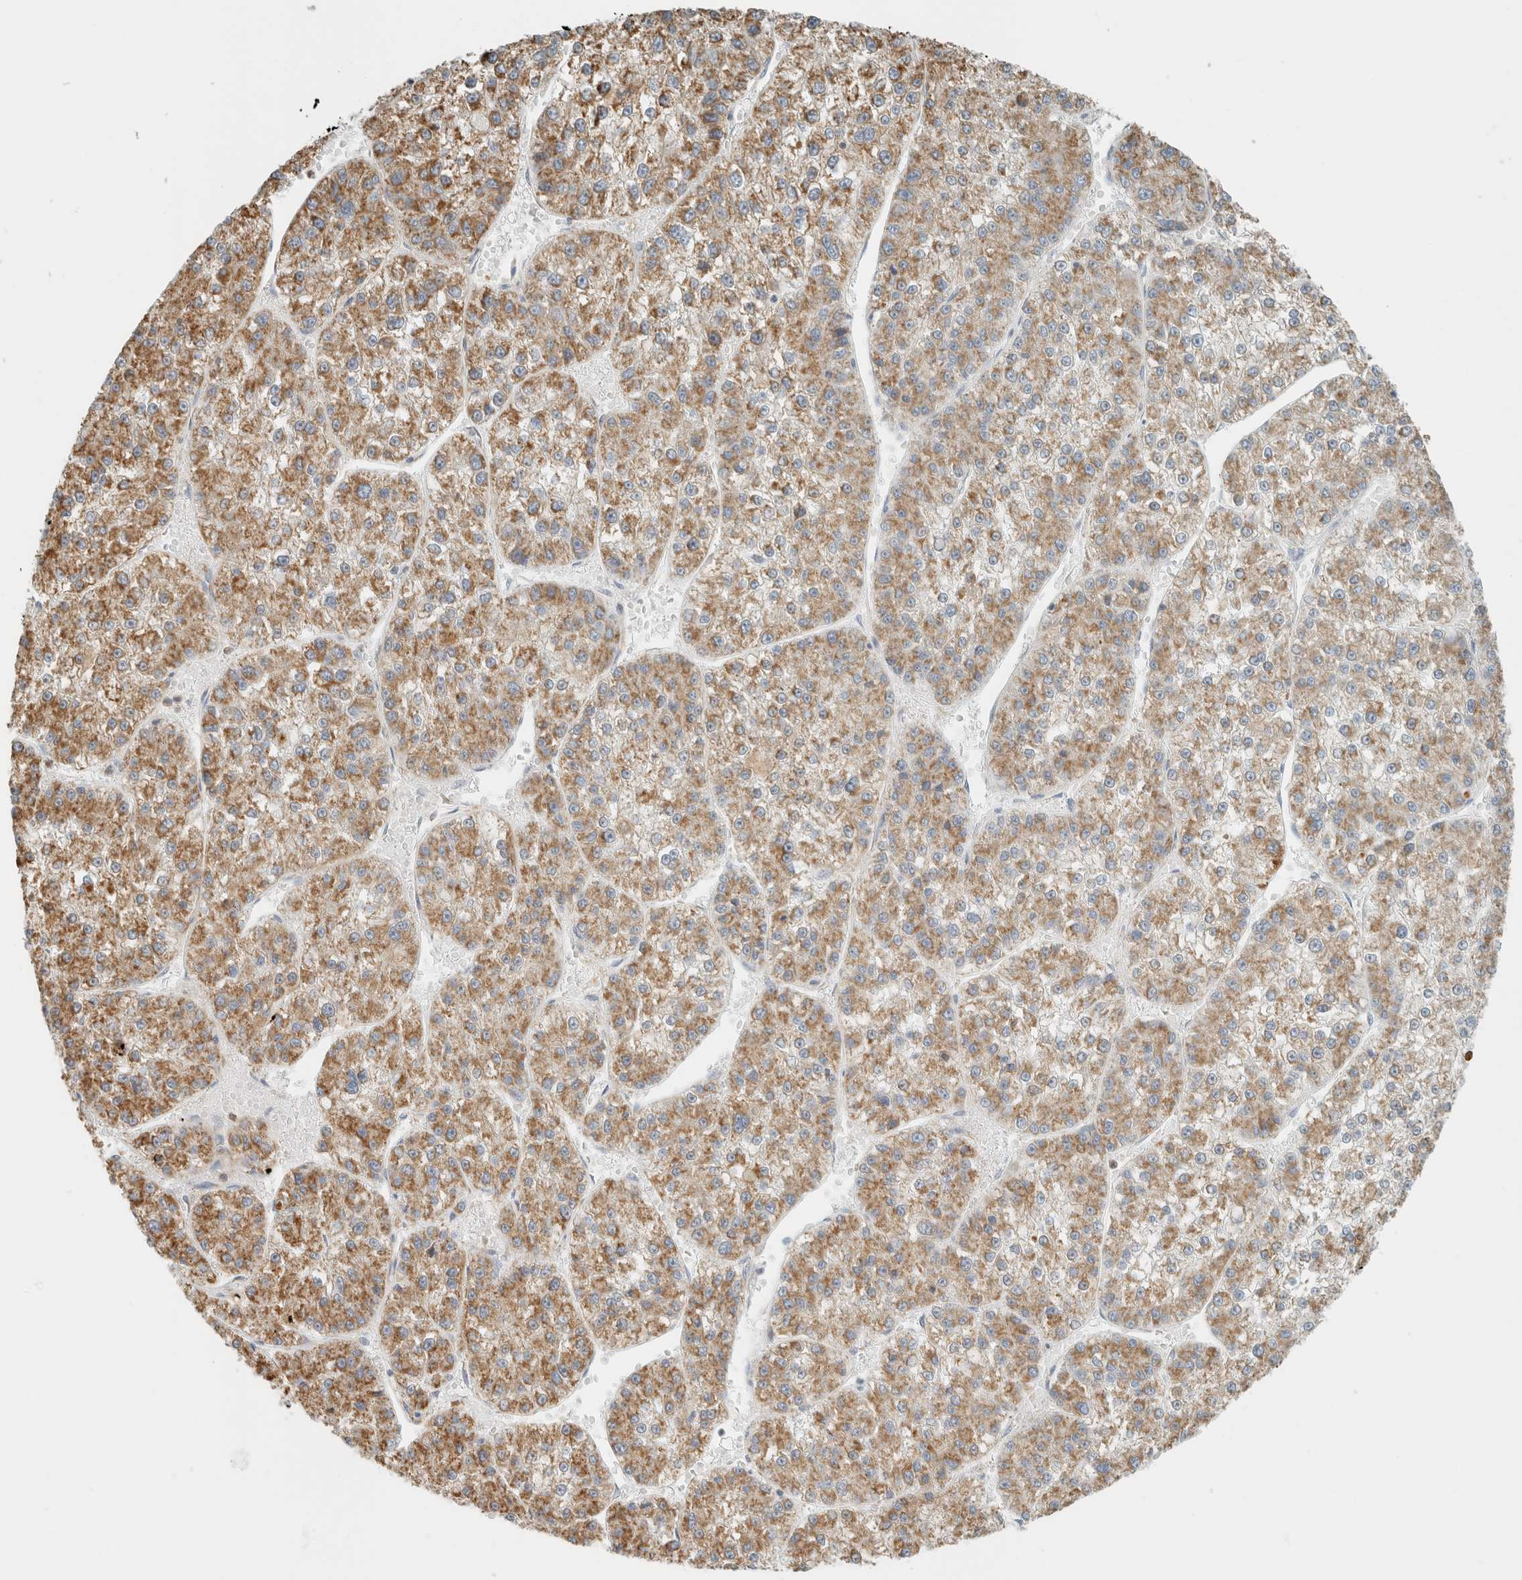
{"staining": {"intensity": "moderate", "quantity": ">75%", "location": "cytoplasmic/membranous"}, "tissue": "liver cancer", "cell_type": "Tumor cells", "image_type": "cancer", "snomed": [{"axis": "morphology", "description": "Carcinoma, Hepatocellular, NOS"}, {"axis": "topography", "description": "Liver"}], "caption": "Protein staining exhibits moderate cytoplasmic/membranous expression in about >75% of tumor cells in hepatocellular carcinoma (liver).", "gene": "CAPG", "patient": {"sex": "female", "age": 73}}